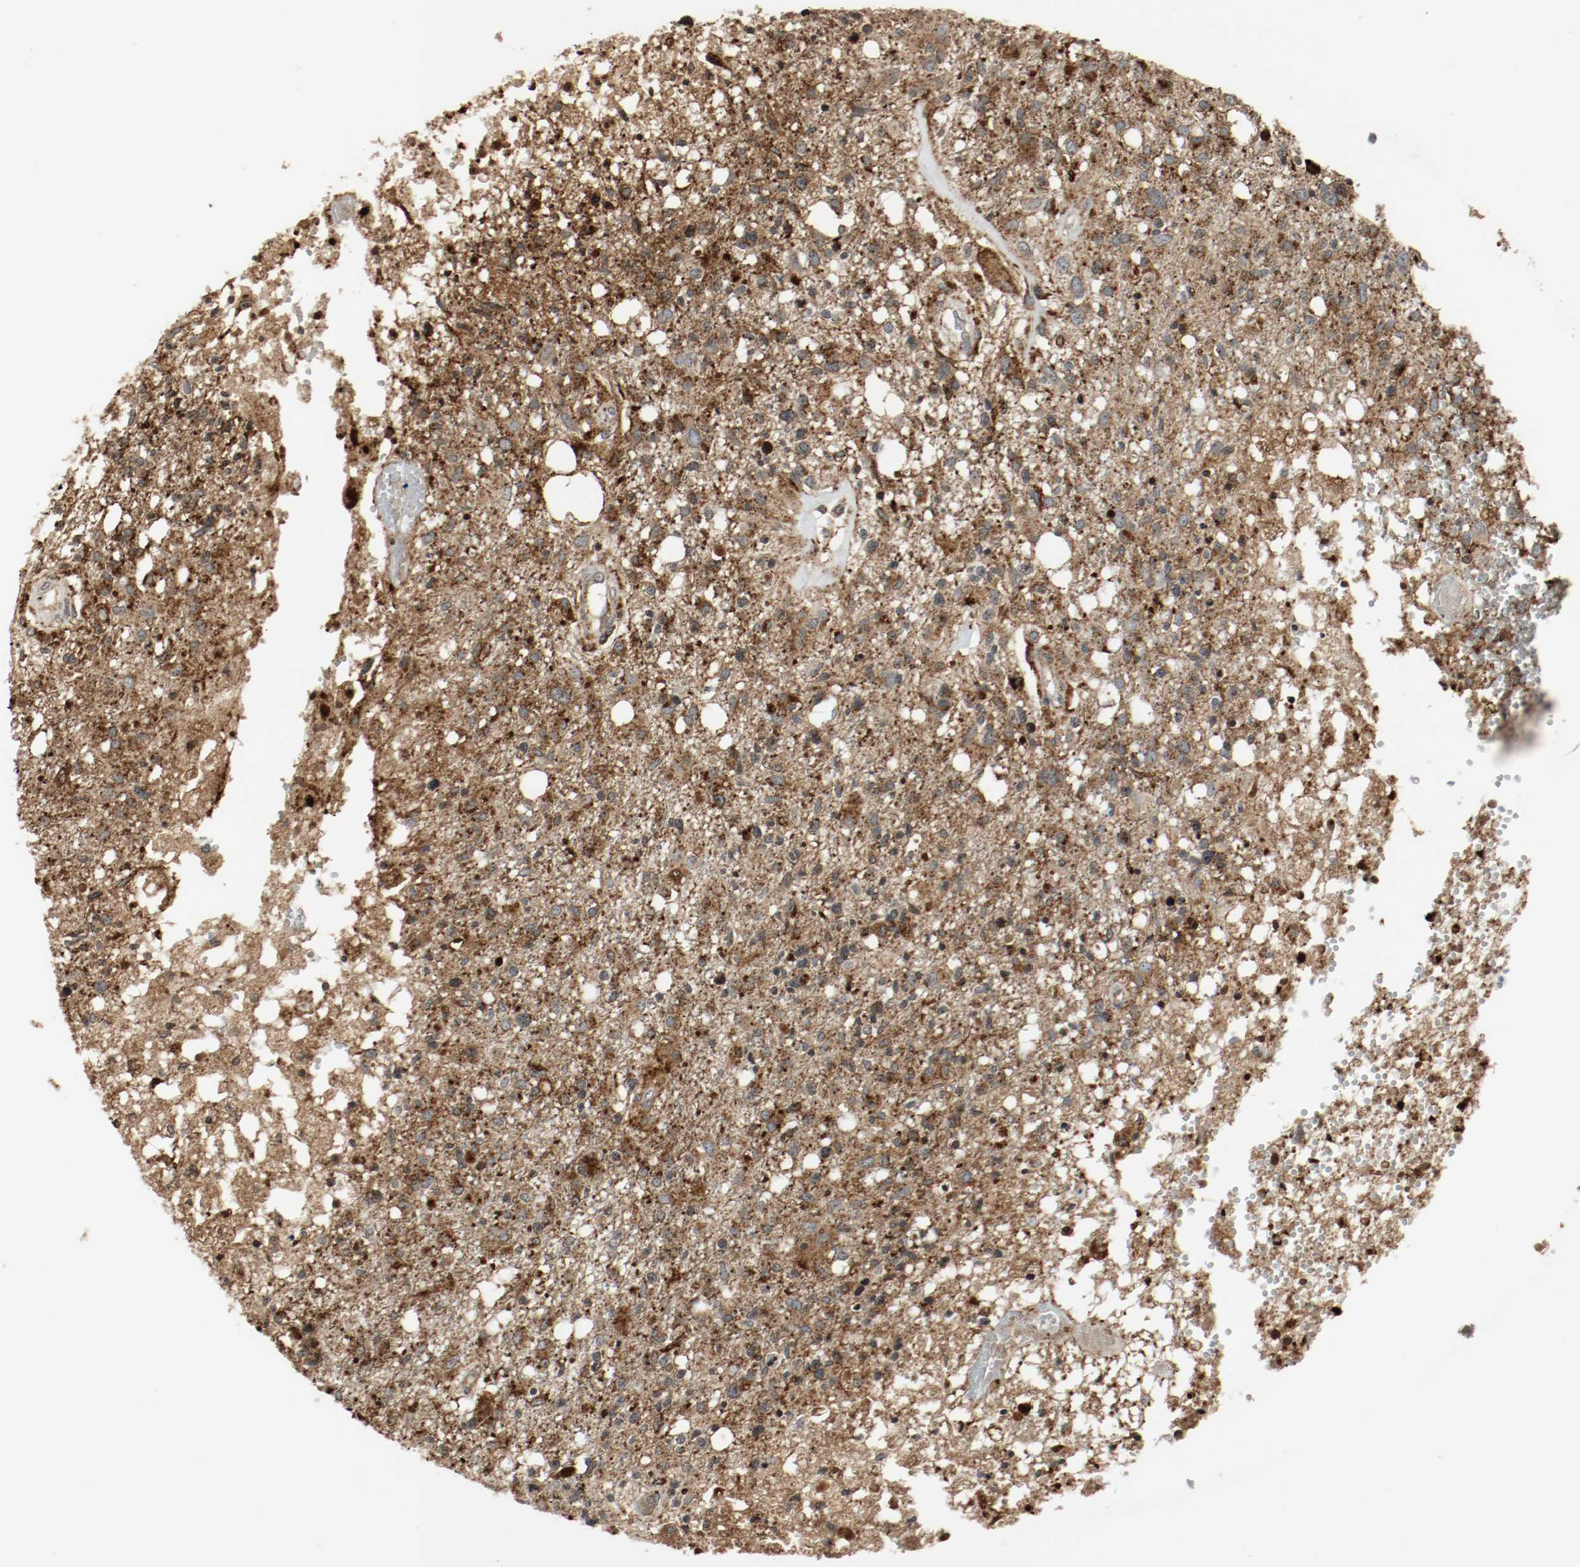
{"staining": {"intensity": "moderate", "quantity": ">75%", "location": "cytoplasmic/membranous"}, "tissue": "glioma", "cell_type": "Tumor cells", "image_type": "cancer", "snomed": [{"axis": "morphology", "description": "Glioma, malignant, High grade"}, {"axis": "topography", "description": "Cerebral cortex"}], "caption": "High-power microscopy captured an immunohistochemistry image of malignant glioma (high-grade), revealing moderate cytoplasmic/membranous staining in approximately >75% of tumor cells.", "gene": "LAMP2", "patient": {"sex": "male", "age": 76}}